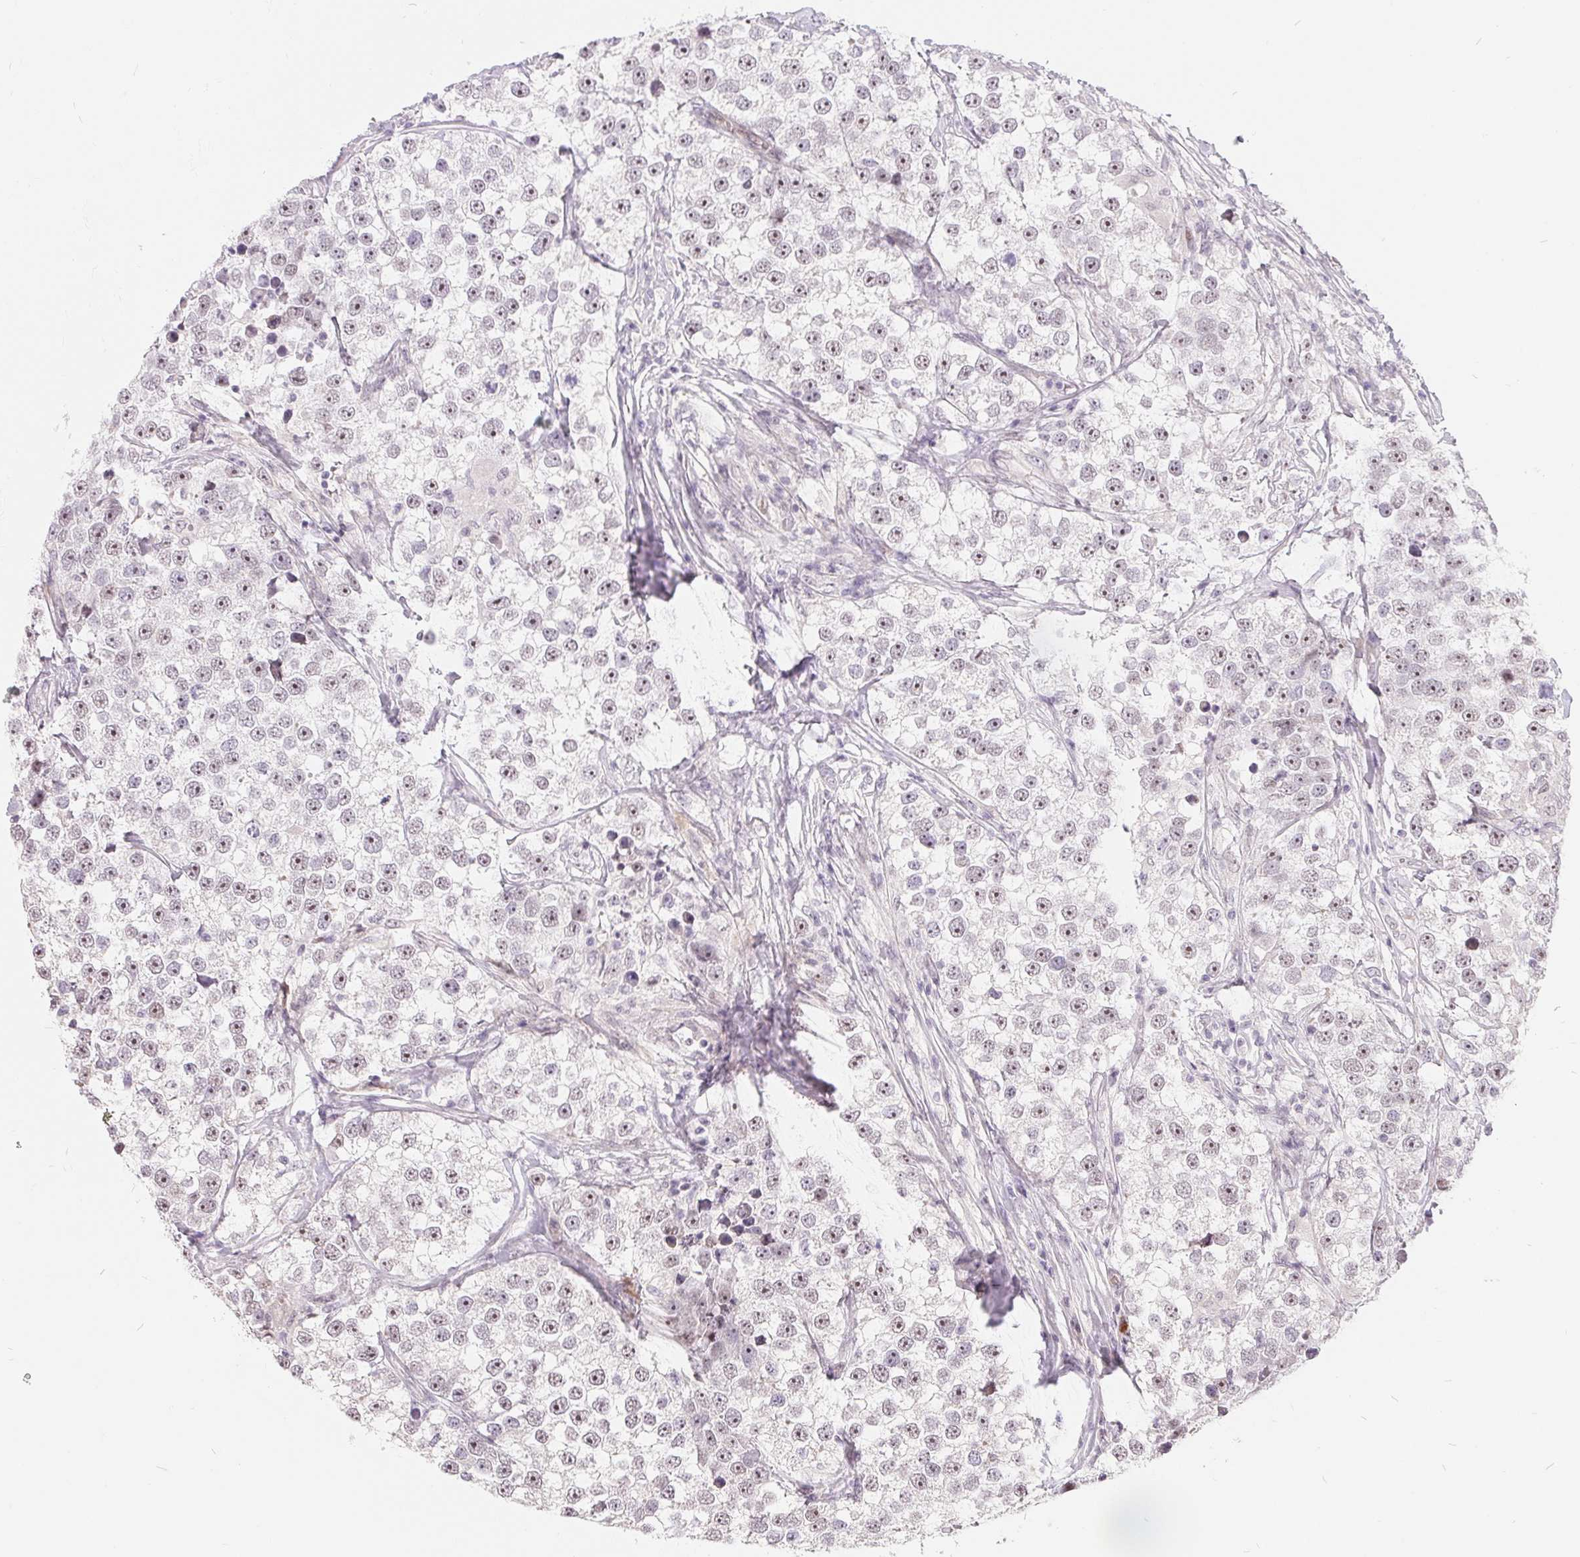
{"staining": {"intensity": "weak", "quantity": "25%-75%", "location": "nuclear"}, "tissue": "testis cancer", "cell_type": "Tumor cells", "image_type": "cancer", "snomed": [{"axis": "morphology", "description": "Seminoma, NOS"}, {"axis": "topography", "description": "Testis"}], "caption": "The photomicrograph displays a brown stain indicating the presence of a protein in the nuclear of tumor cells in seminoma (testis).", "gene": "NRG2", "patient": {"sex": "male", "age": 46}}